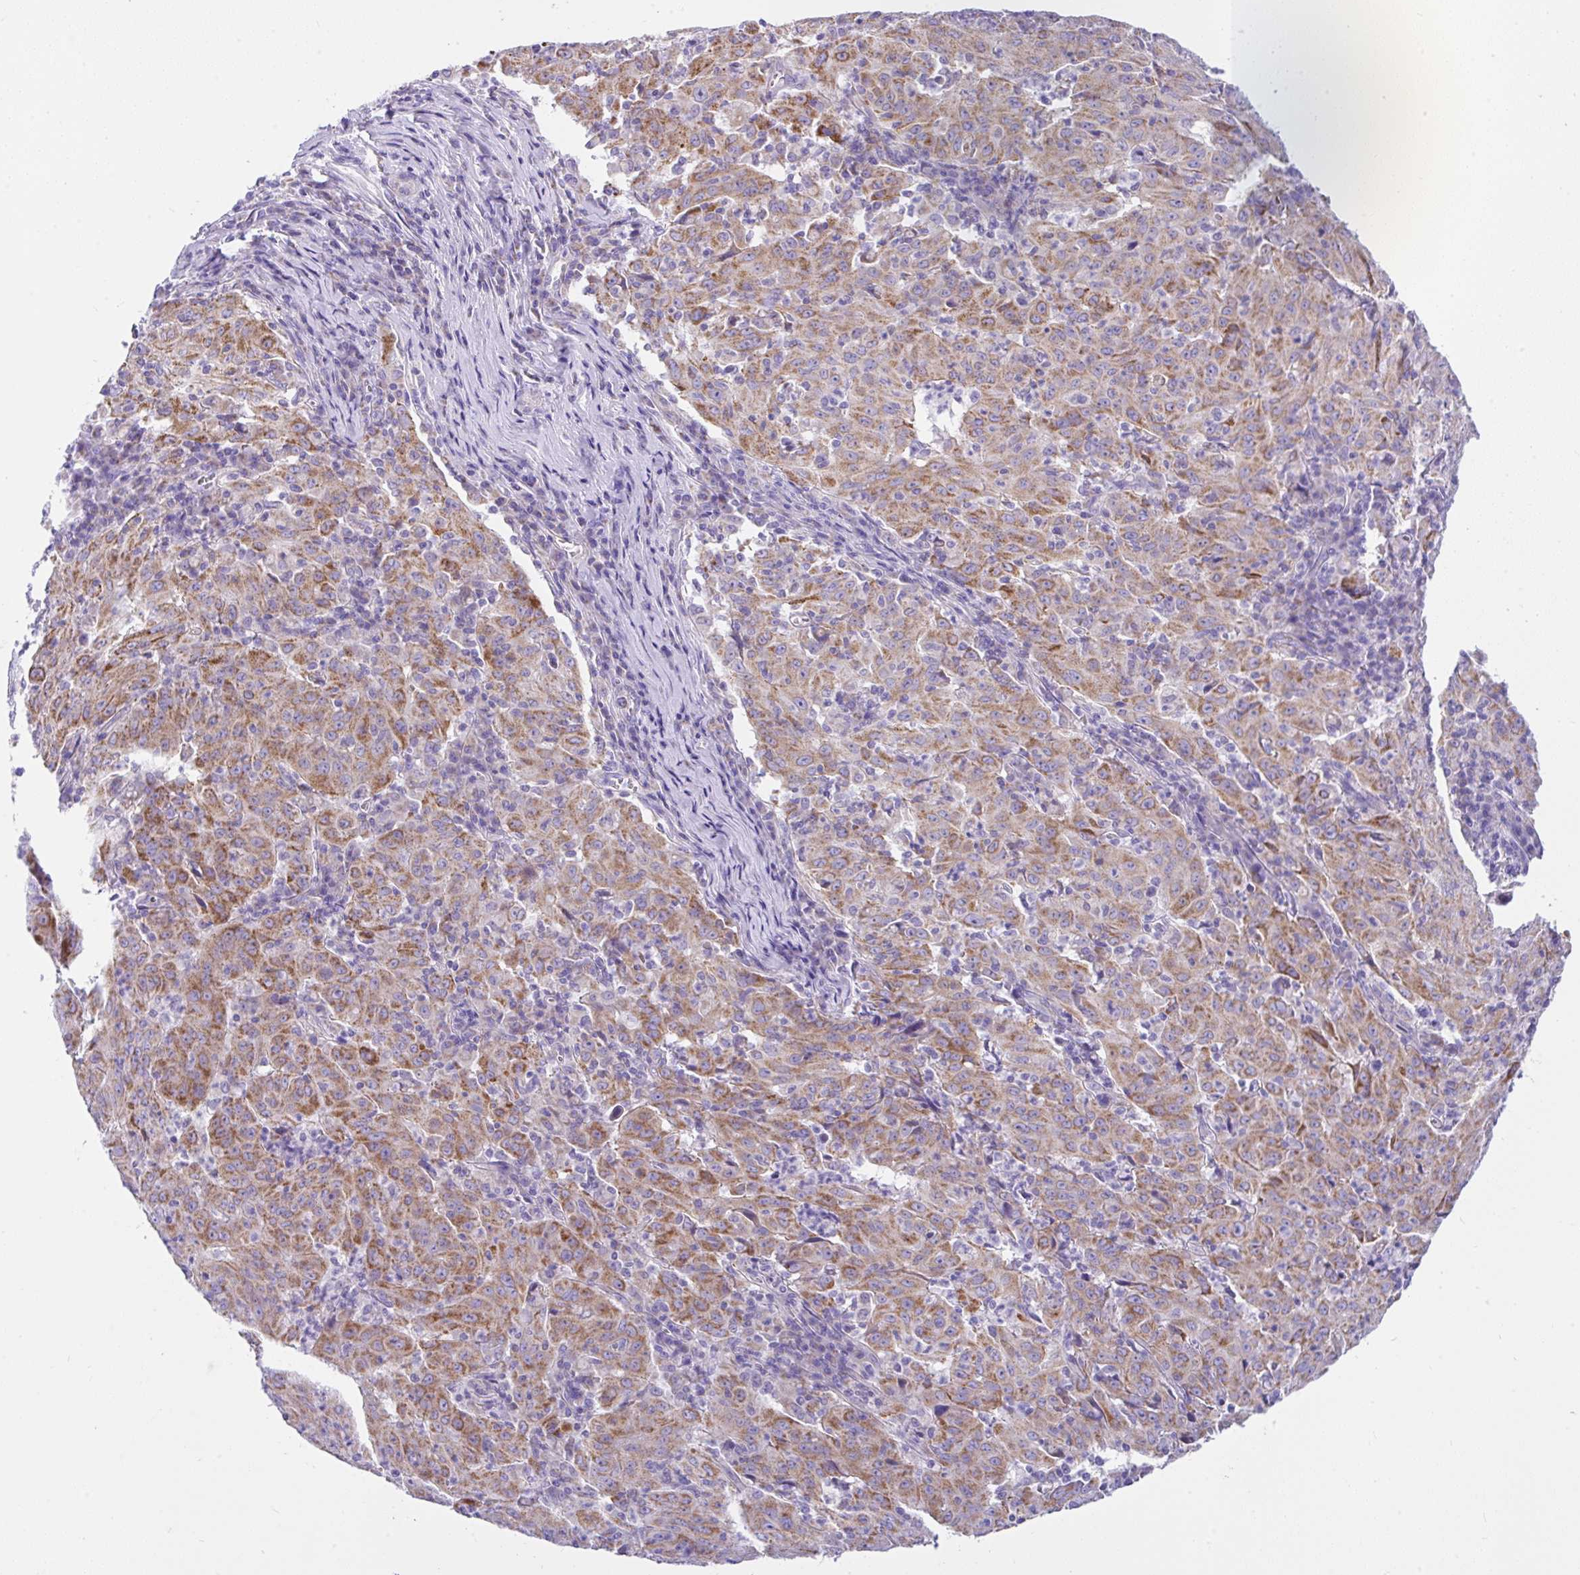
{"staining": {"intensity": "strong", "quantity": ">75%", "location": "cytoplasmic/membranous"}, "tissue": "pancreatic cancer", "cell_type": "Tumor cells", "image_type": "cancer", "snomed": [{"axis": "morphology", "description": "Adenocarcinoma, NOS"}, {"axis": "topography", "description": "Pancreas"}], "caption": "Pancreatic adenocarcinoma stained for a protein (brown) displays strong cytoplasmic/membranous positive expression in about >75% of tumor cells.", "gene": "SLC13A1", "patient": {"sex": "male", "age": 63}}